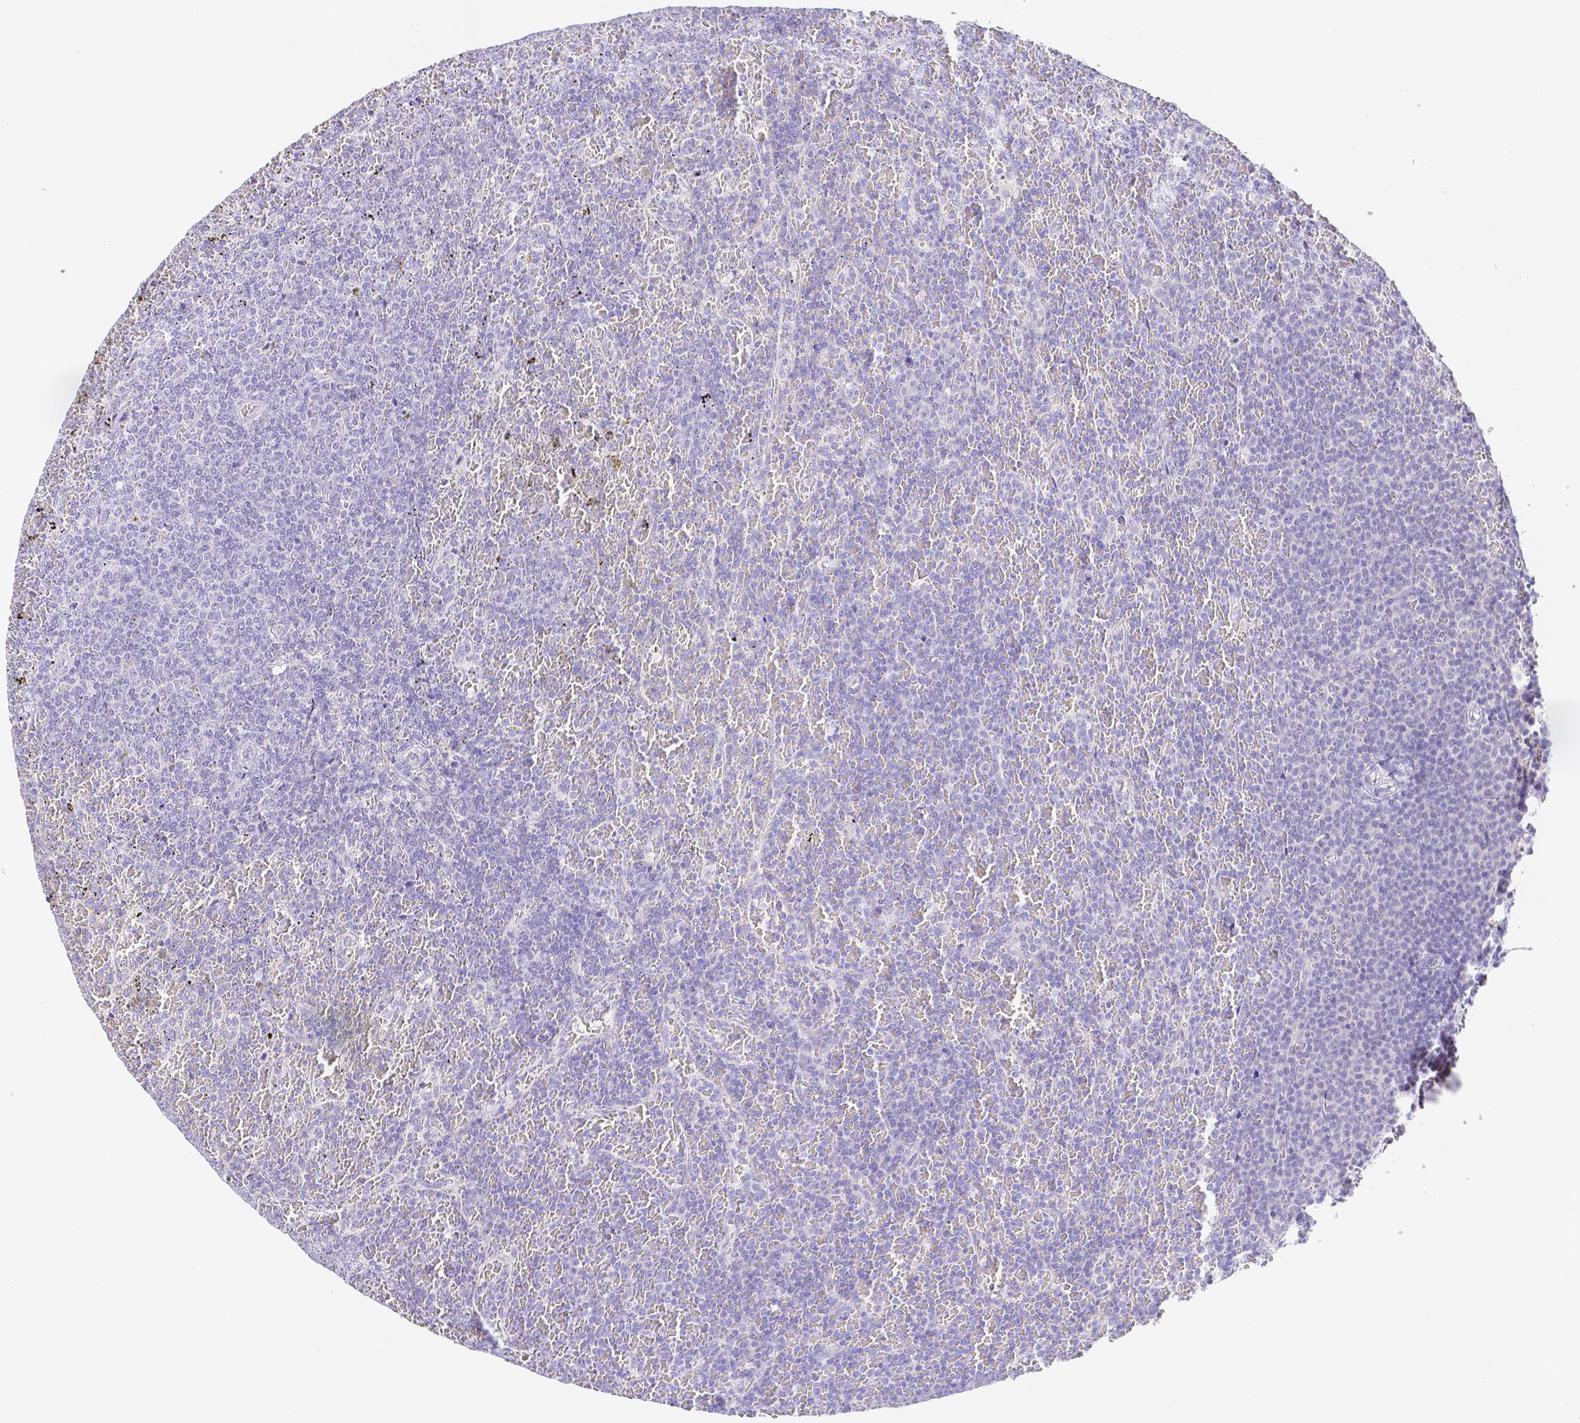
{"staining": {"intensity": "negative", "quantity": "none", "location": "none"}, "tissue": "lymphoma", "cell_type": "Tumor cells", "image_type": "cancer", "snomed": [{"axis": "morphology", "description": "Malignant lymphoma, non-Hodgkin's type, Low grade"}, {"axis": "topography", "description": "Spleen"}], "caption": "This is a photomicrograph of immunohistochemistry staining of lymphoma, which shows no expression in tumor cells.", "gene": "ZG16B", "patient": {"sex": "female", "age": 77}}